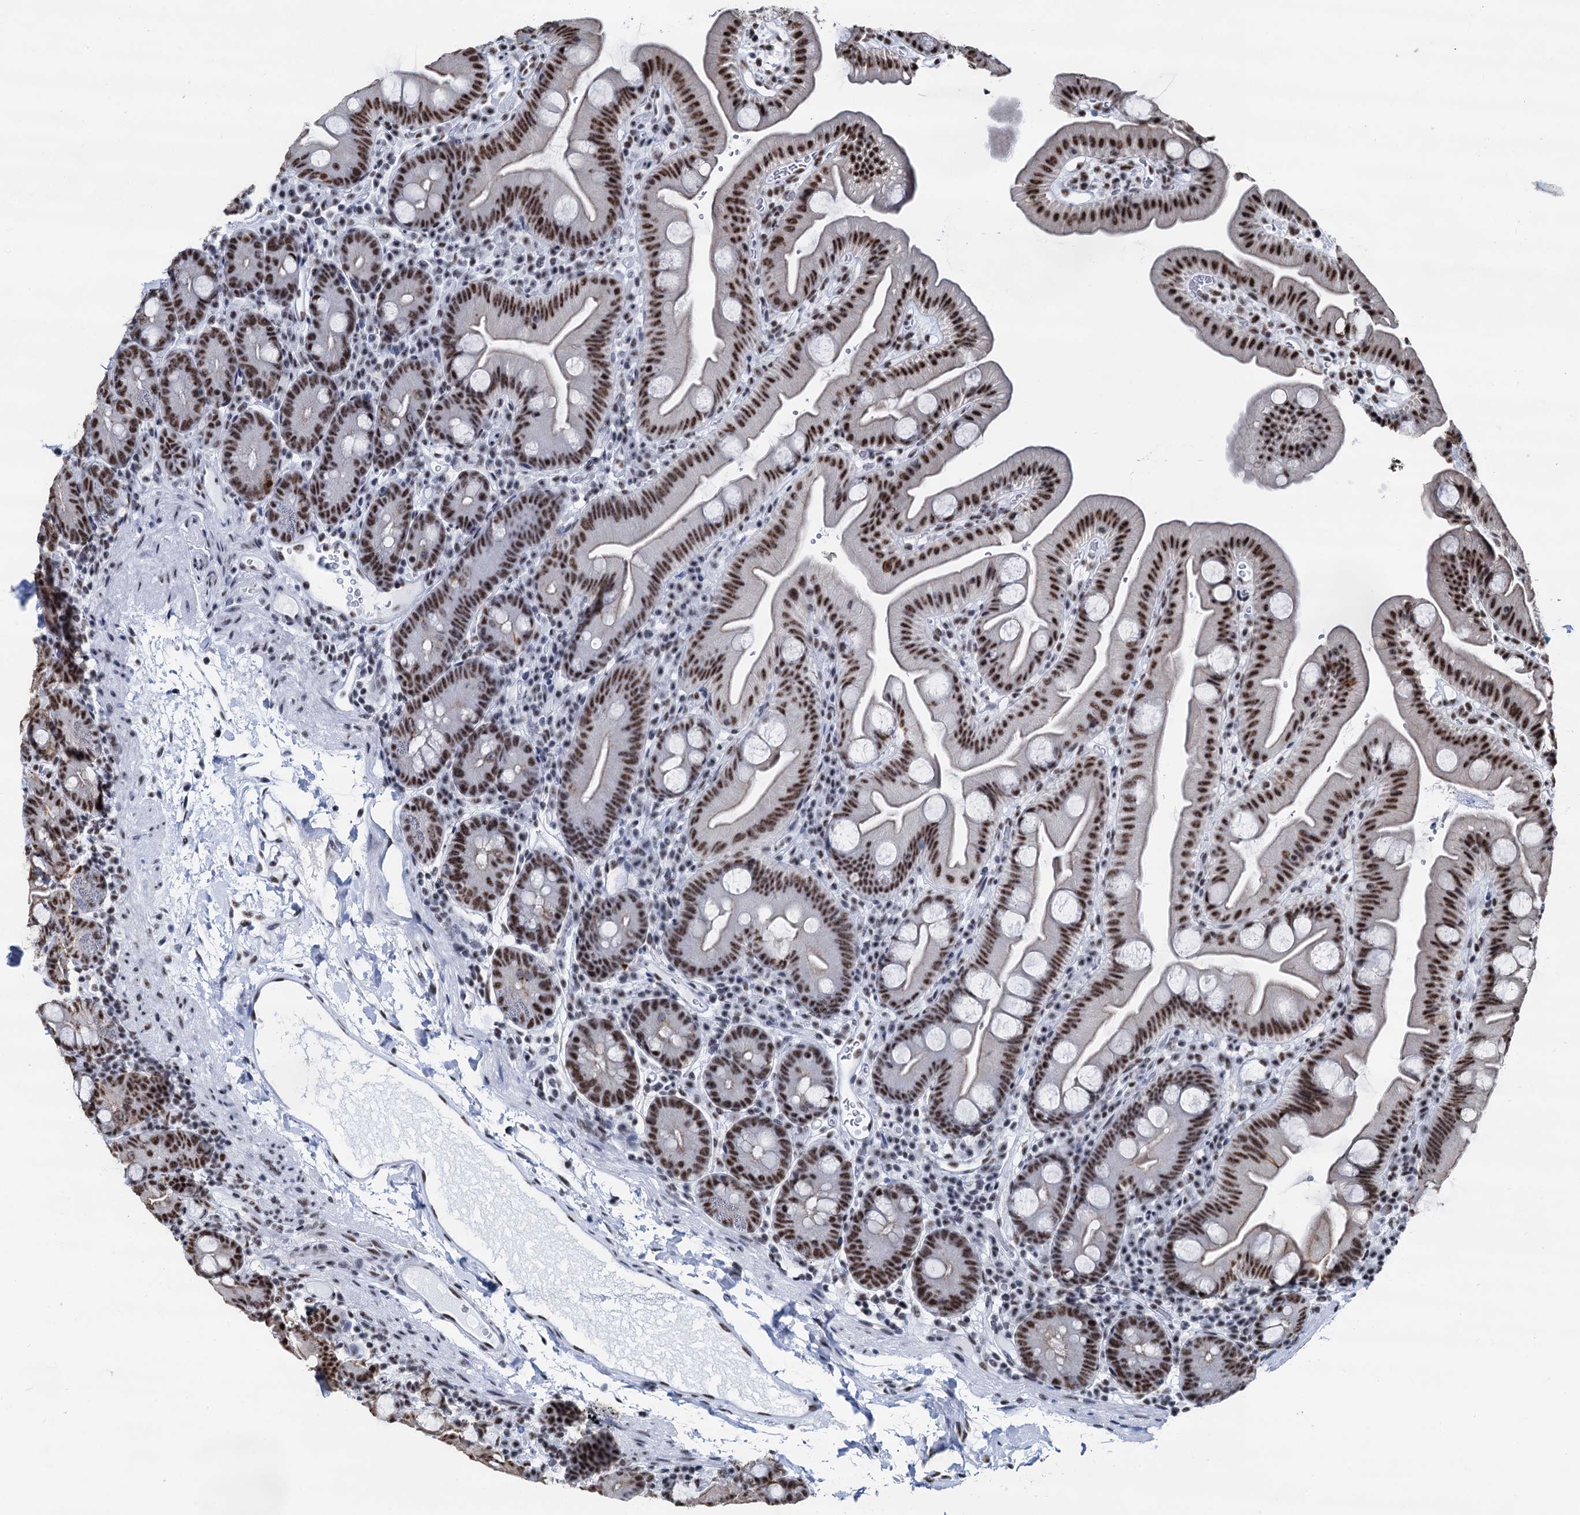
{"staining": {"intensity": "moderate", "quantity": ">75%", "location": "nuclear"}, "tissue": "small intestine", "cell_type": "Glandular cells", "image_type": "normal", "snomed": [{"axis": "morphology", "description": "Normal tissue, NOS"}, {"axis": "topography", "description": "Small intestine"}], "caption": "Immunohistochemistry (DAB (3,3'-diaminobenzidine)) staining of benign human small intestine displays moderate nuclear protein staining in approximately >75% of glandular cells.", "gene": "DDX23", "patient": {"sex": "female", "age": 68}}